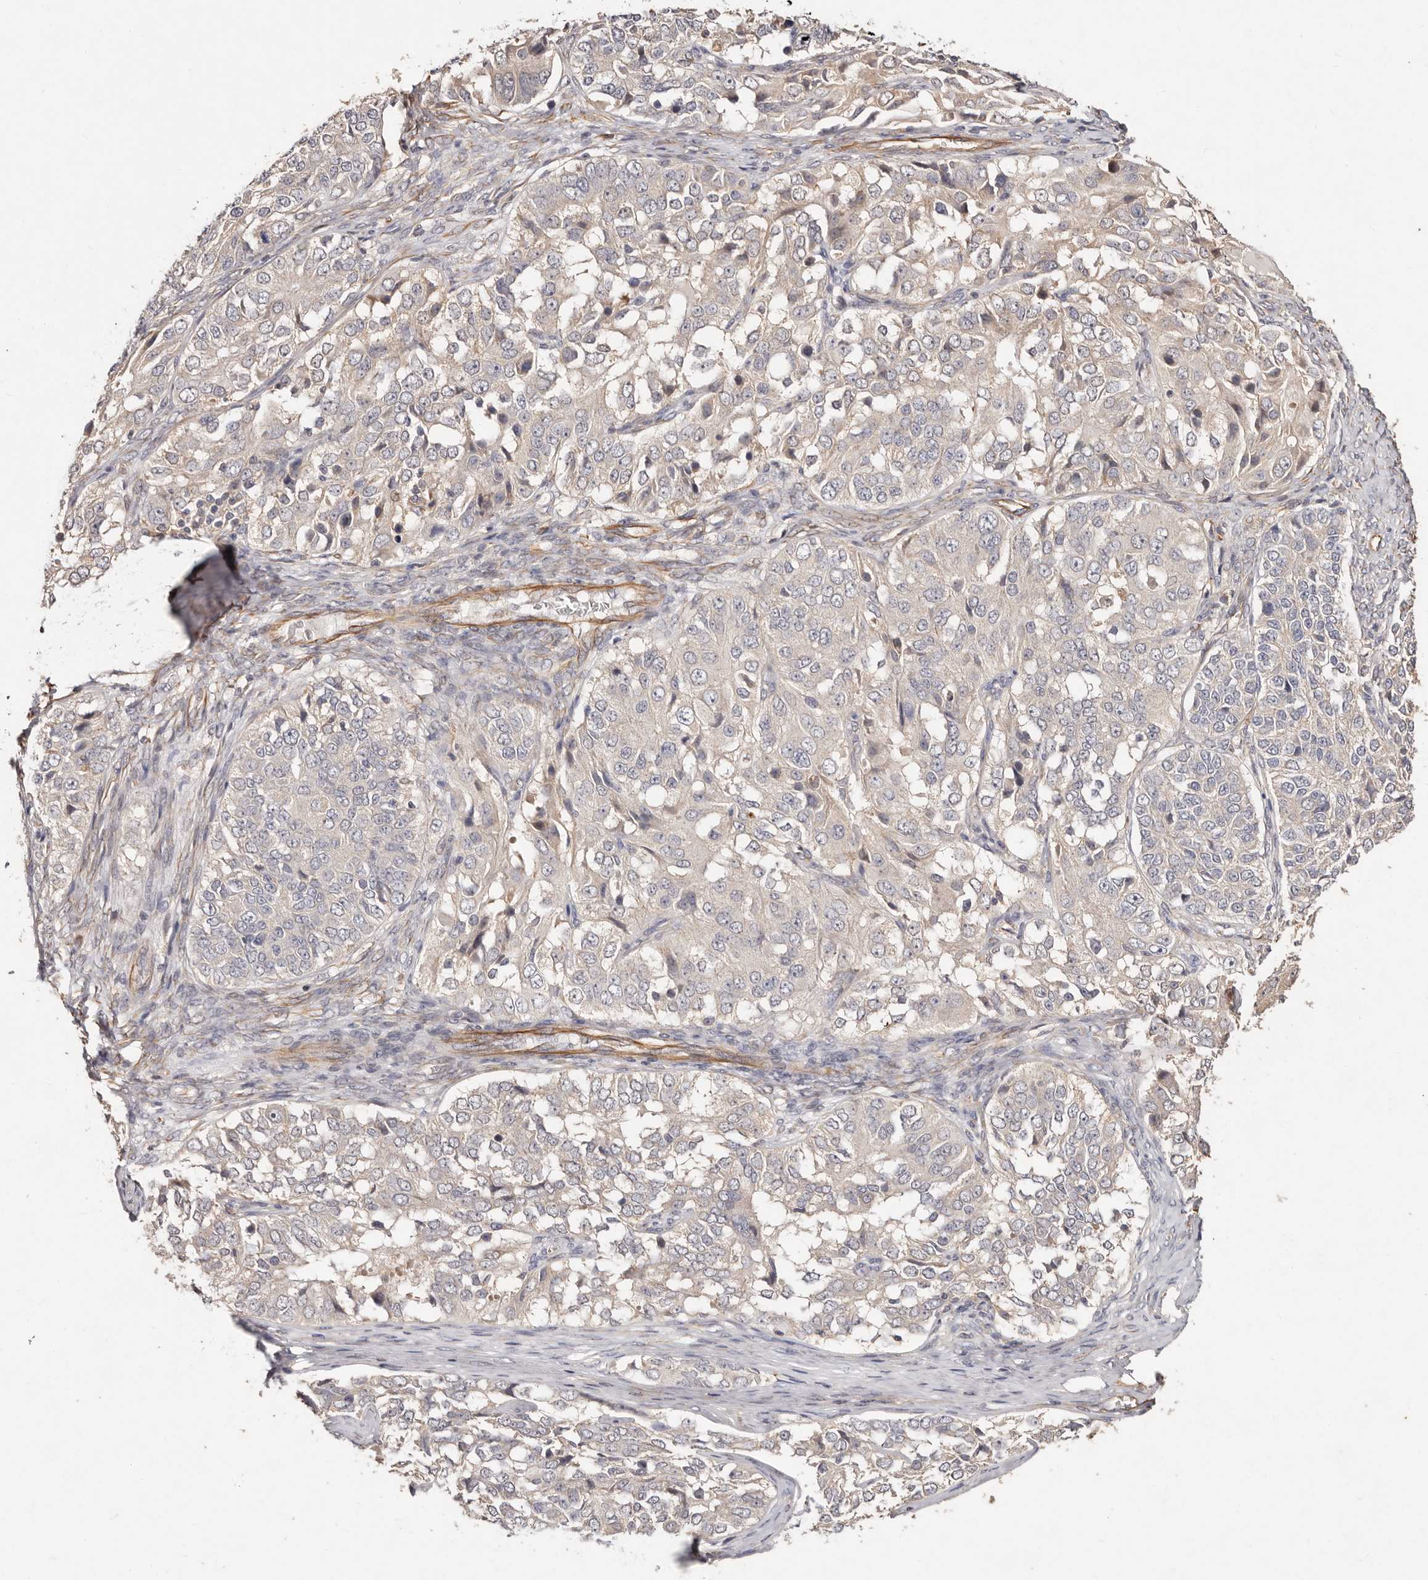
{"staining": {"intensity": "negative", "quantity": "none", "location": "none"}, "tissue": "ovarian cancer", "cell_type": "Tumor cells", "image_type": "cancer", "snomed": [{"axis": "morphology", "description": "Carcinoma, endometroid"}, {"axis": "topography", "description": "Ovary"}], "caption": "This is an IHC micrograph of ovarian cancer. There is no expression in tumor cells.", "gene": "THBS3", "patient": {"sex": "female", "age": 51}}